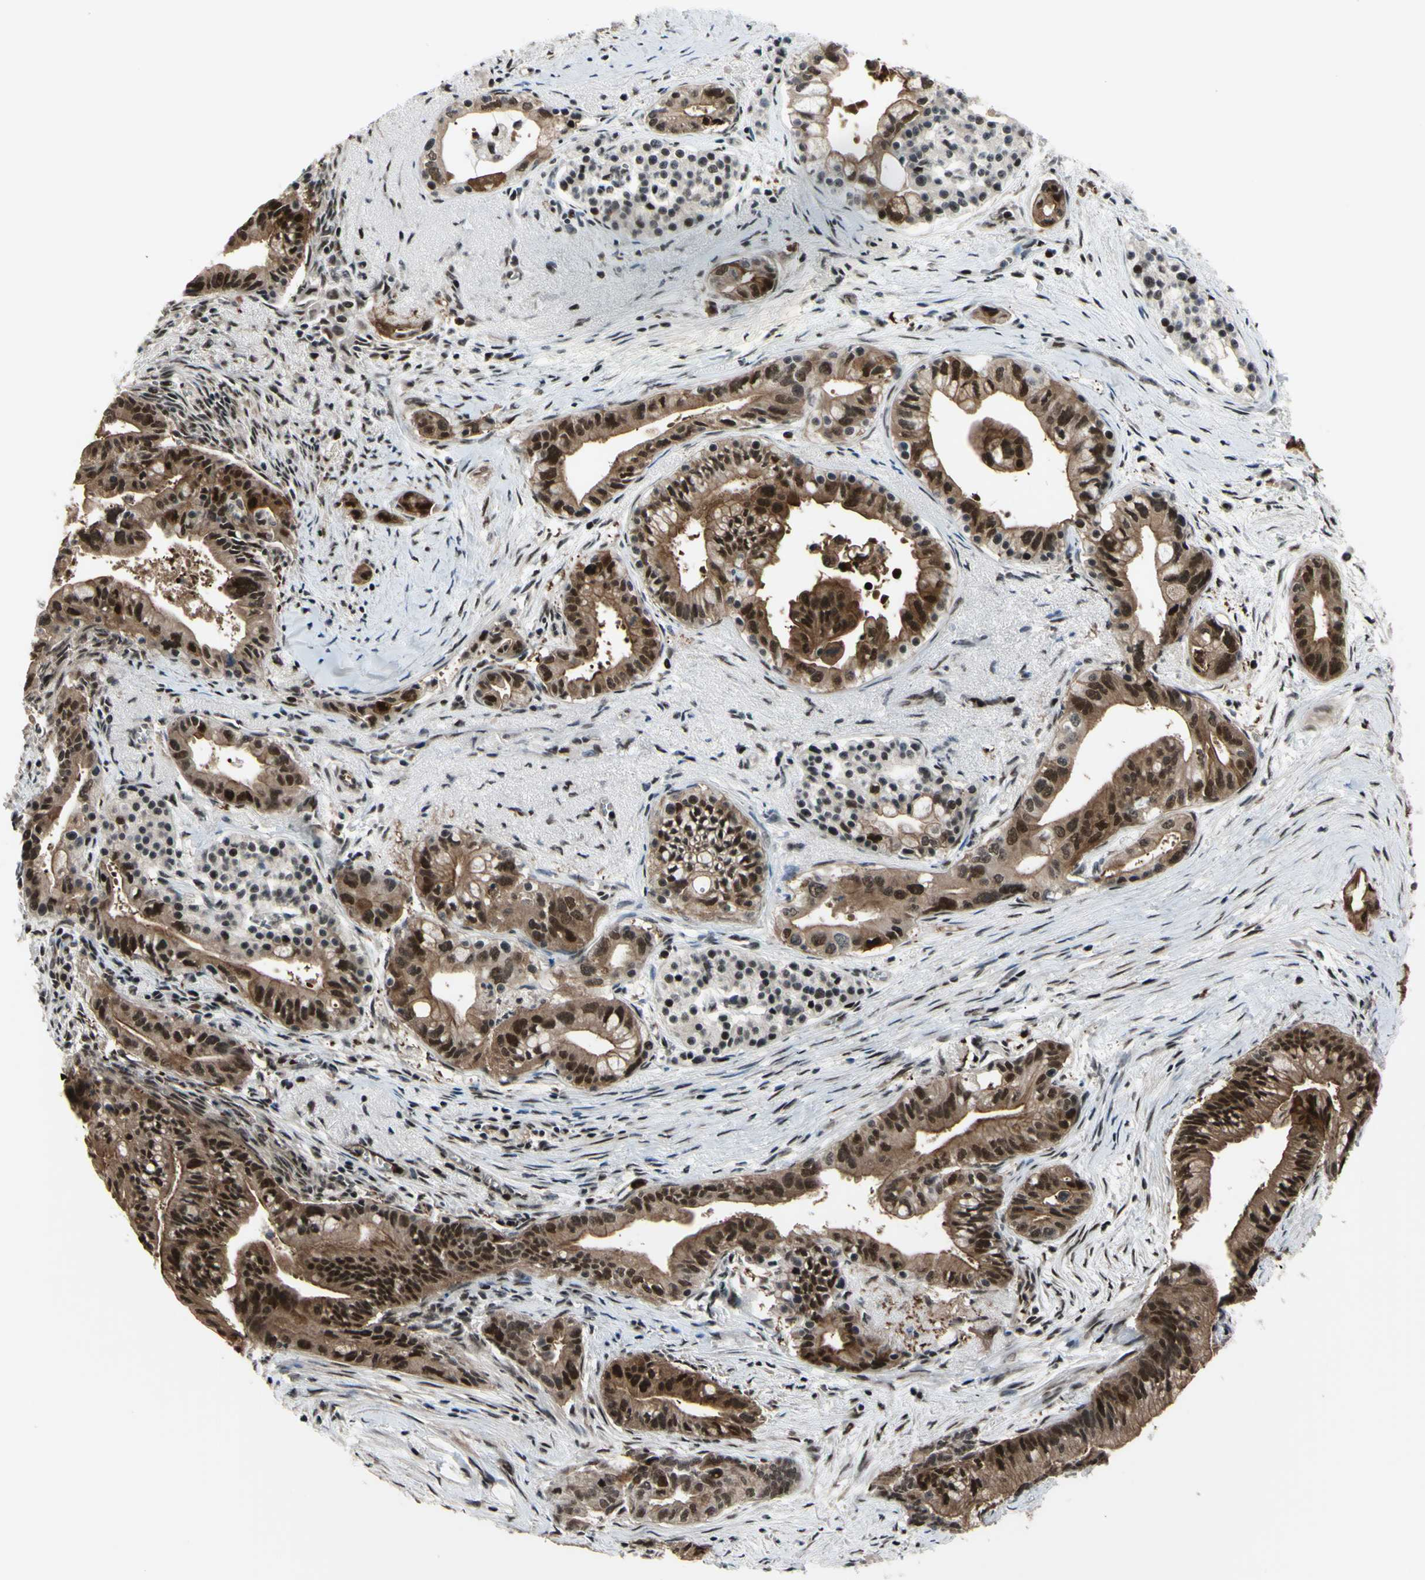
{"staining": {"intensity": "strong", "quantity": ">75%", "location": "cytoplasmic/membranous,nuclear"}, "tissue": "pancreatic cancer", "cell_type": "Tumor cells", "image_type": "cancer", "snomed": [{"axis": "morphology", "description": "Adenocarcinoma, NOS"}, {"axis": "topography", "description": "Pancreas"}], "caption": "Tumor cells display strong cytoplasmic/membranous and nuclear expression in approximately >75% of cells in pancreatic cancer.", "gene": "THAP12", "patient": {"sex": "male", "age": 70}}